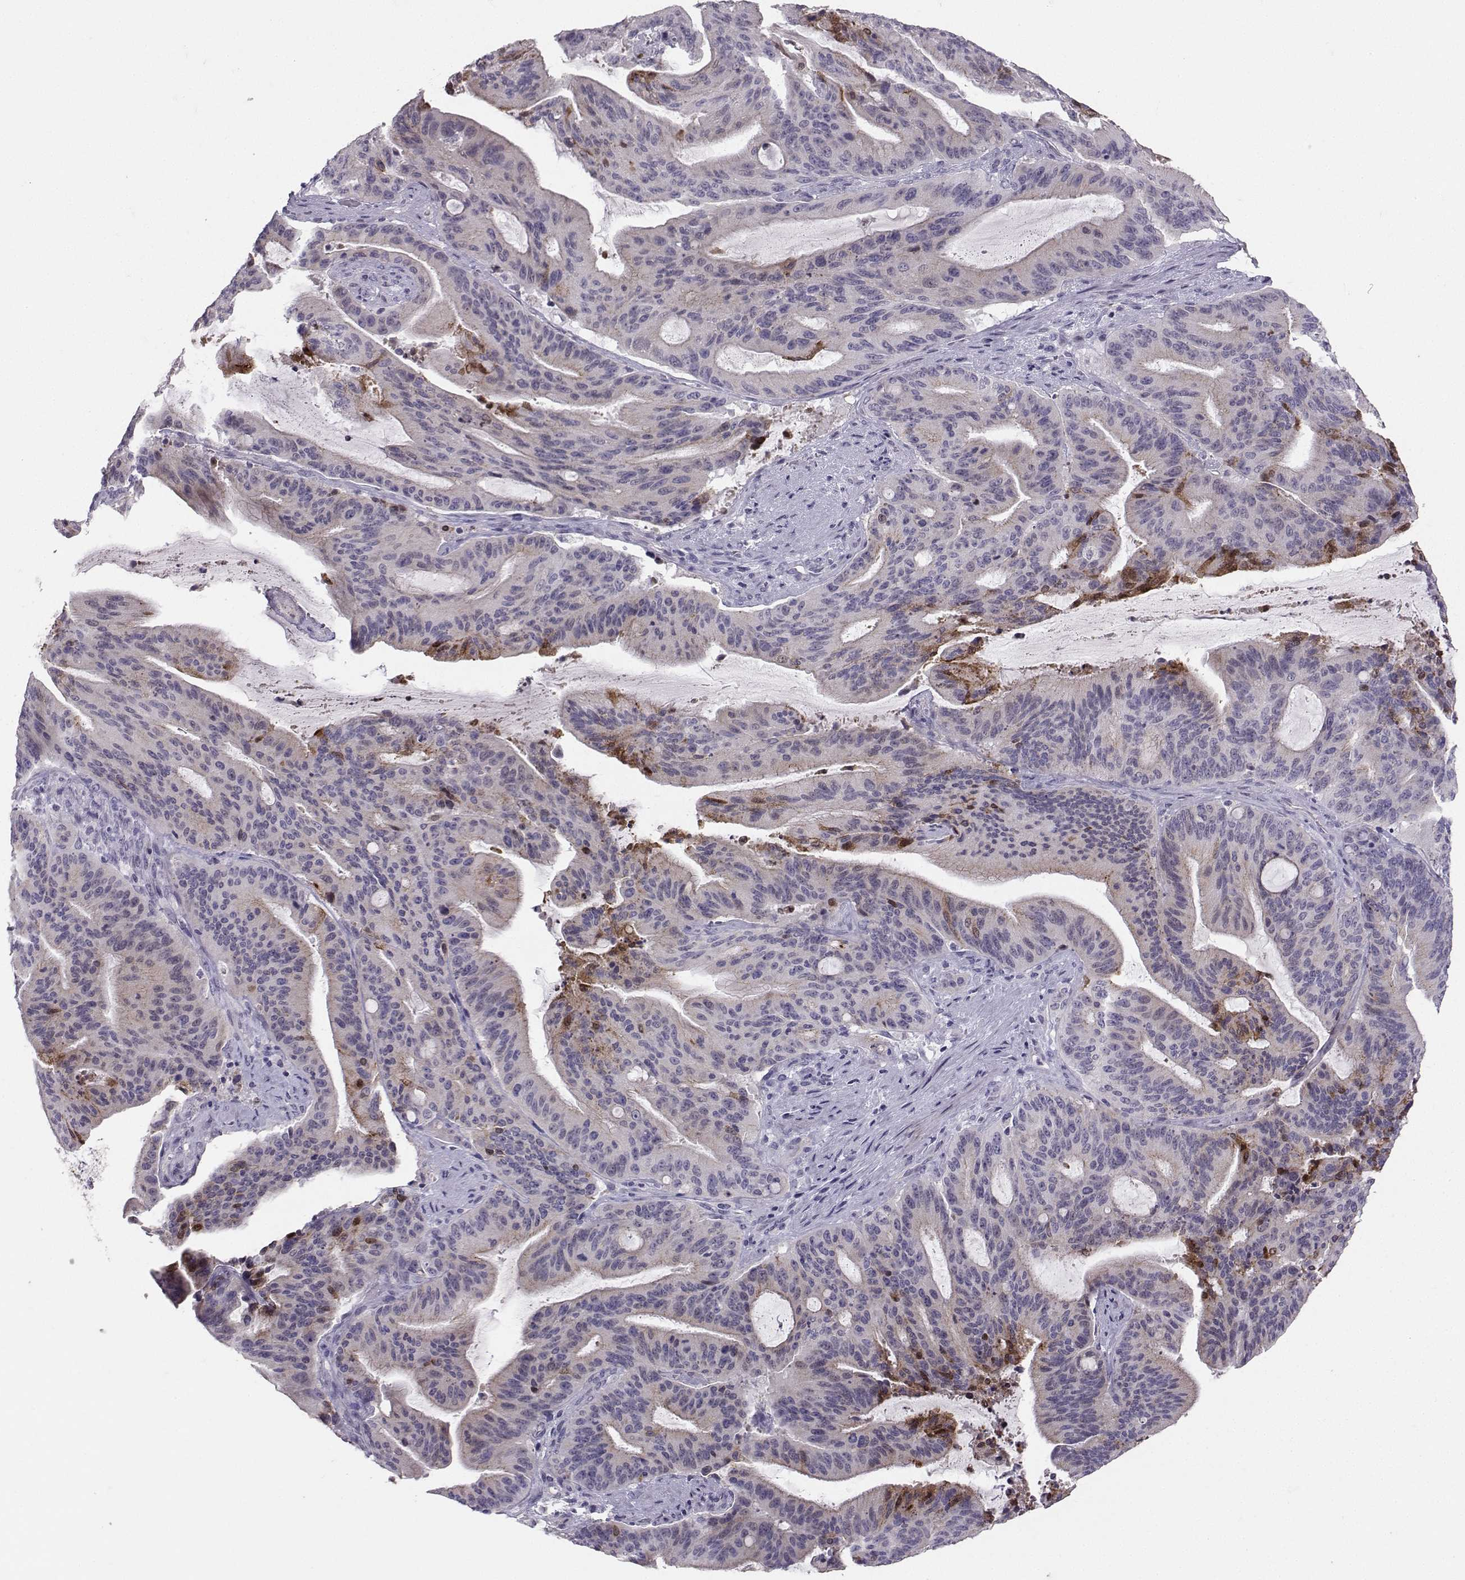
{"staining": {"intensity": "negative", "quantity": "none", "location": "none"}, "tissue": "liver cancer", "cell_type": "Tumor cells", "image_type": "cancer", "snomed": [{"axis": "morphology", "description": "Cholangiocarcinoma"}, {"axis": "topography", "description": "Liver"}], "caption": "The photomicrograph reveals no significant positivity in tumor cells of liver cancer (cholangiocarcinoma).", "gene": "PKP2", "patient": {"sex": "female", "age": 73}}